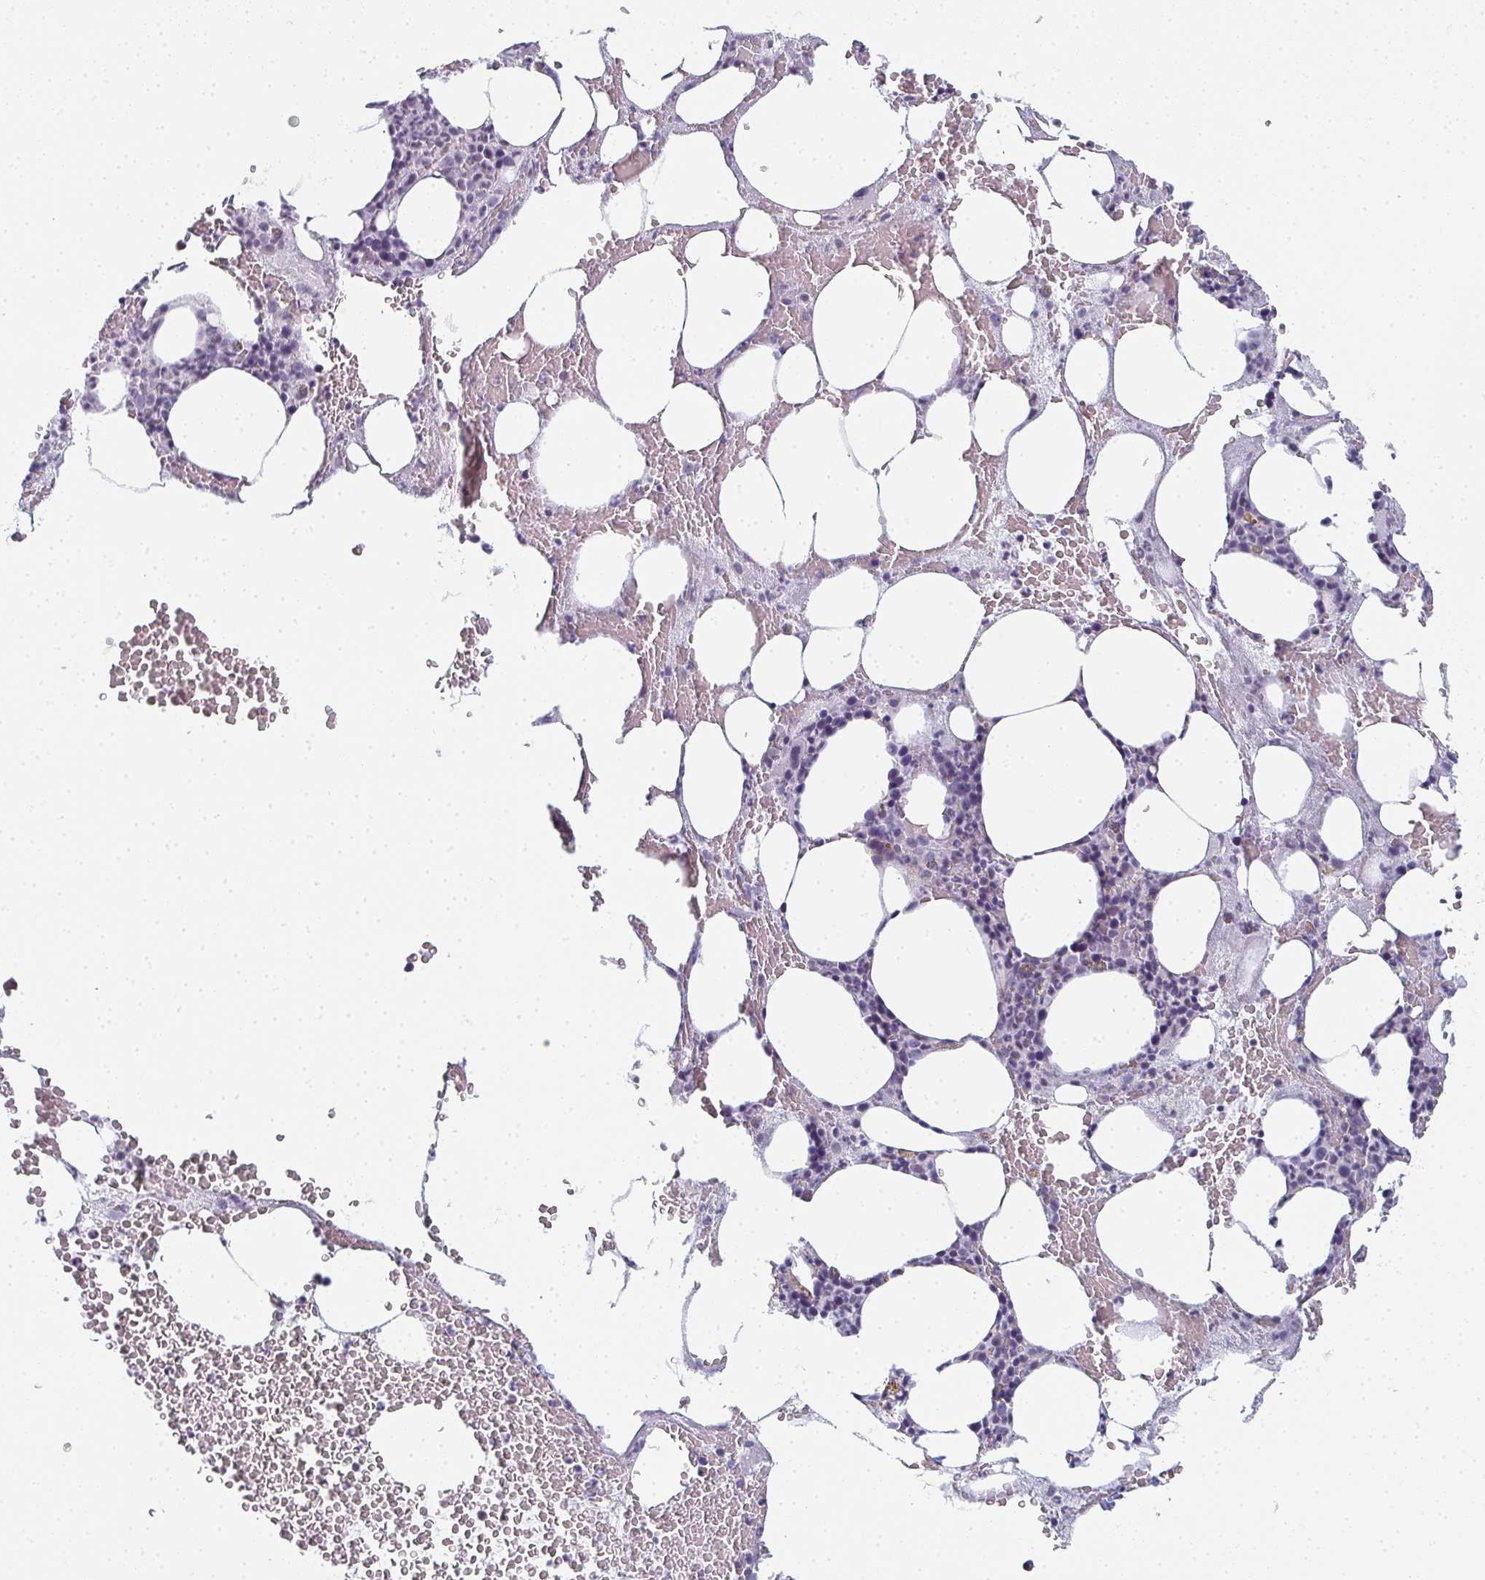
{"staining": {"intensity": "negative", "quantity": "none", "location": "none"}, "tissue": "bone marrow", "cell_type": "Hematopoietic cells", "image_type": "normal", "snomed": [{"axis": "morphology", "description": "Normal tissue, NOS"}, {"axis": "topography", "description": "Bone marrow"}], "caption": "Bone marrow stained for a protein using IHC demonstrates no staining hematopoietic cells.", "gene": "PYCR3", "patient": {"sex": "male", "age": 89}}